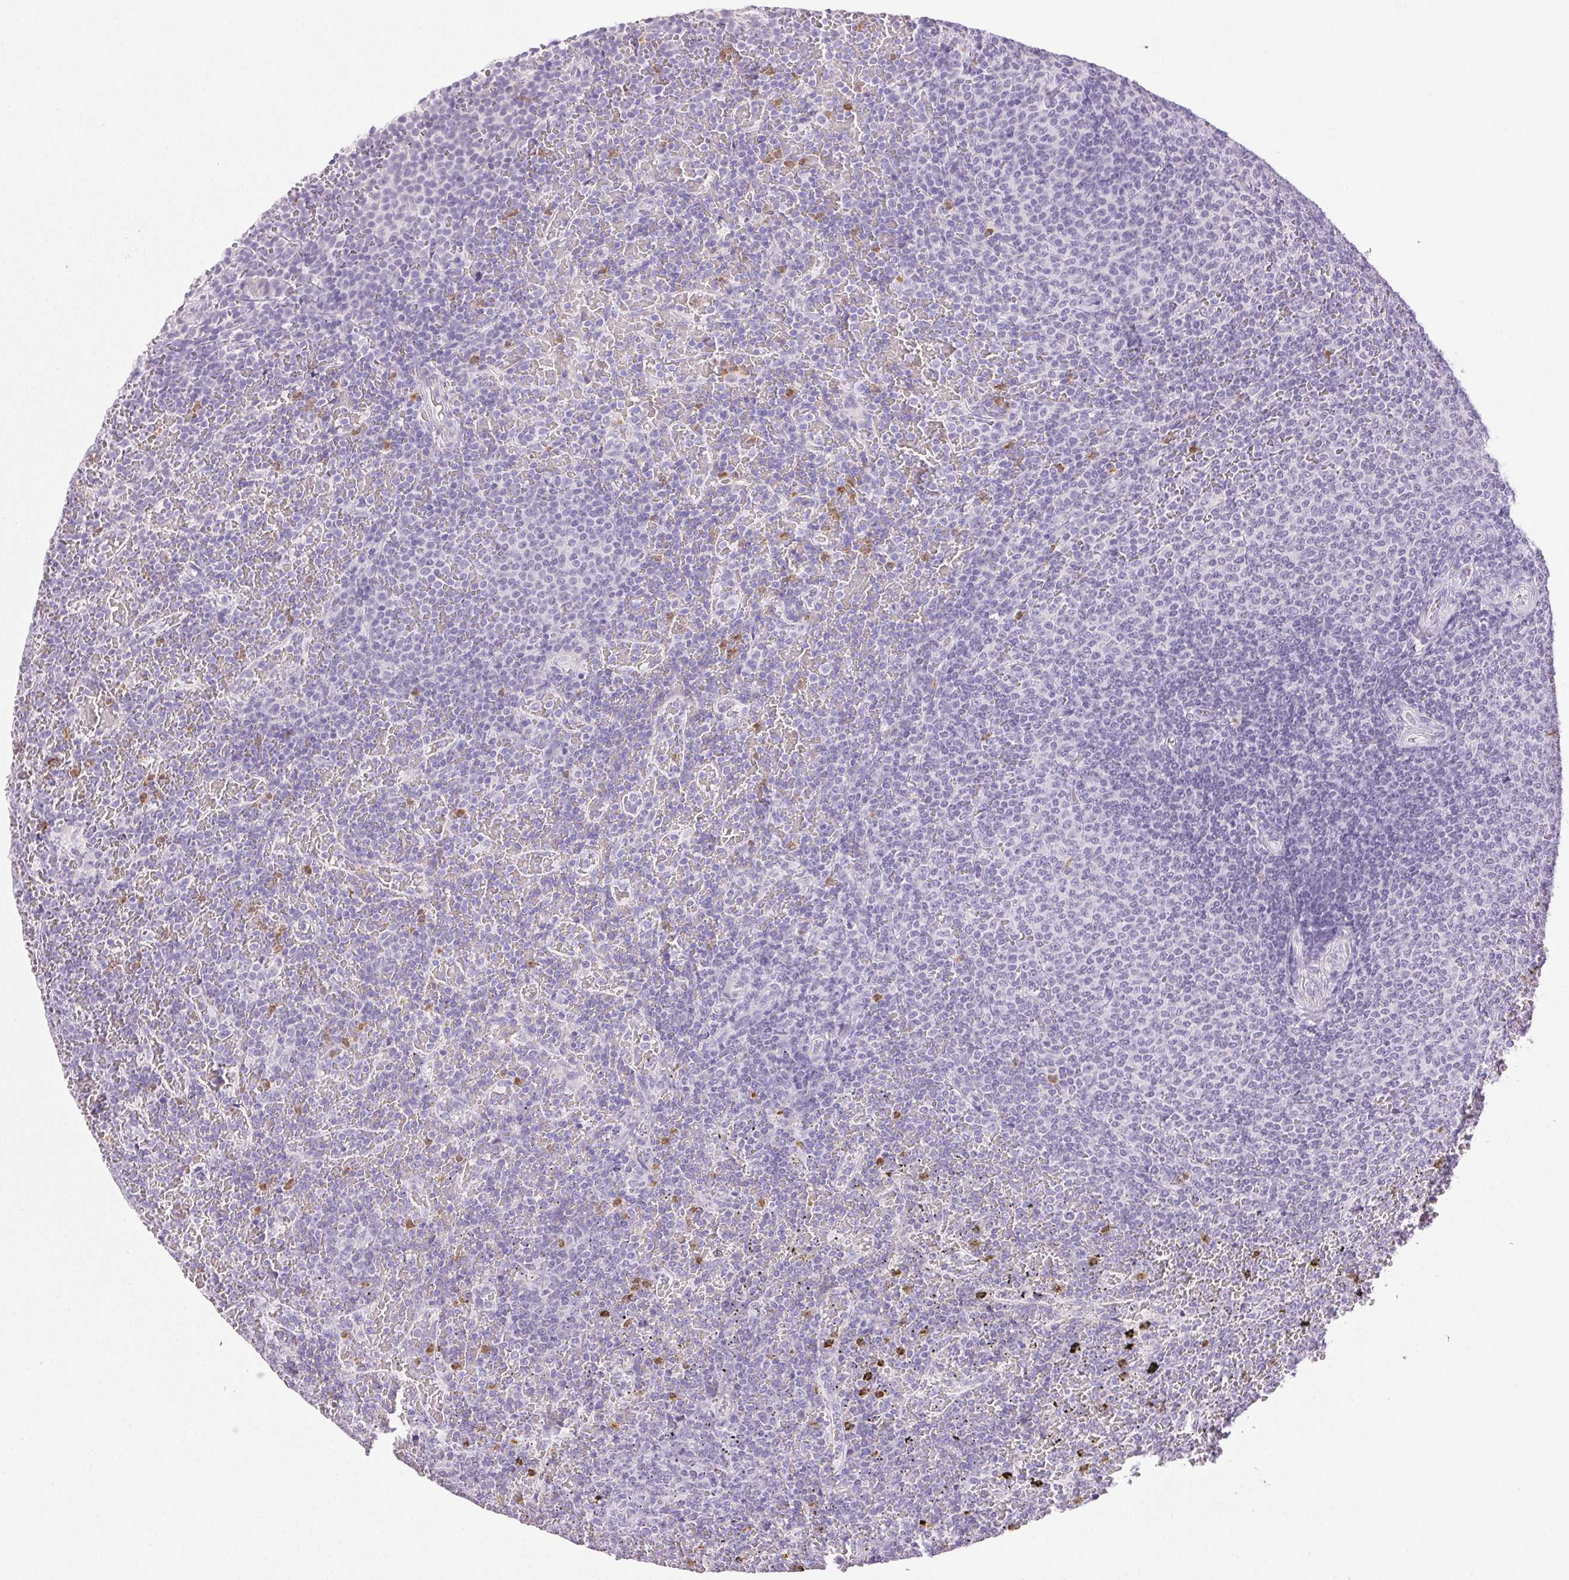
{"staining": {"intensity": "negative", "quantity": "none", "location": "none"}, "tissue": "lymphoma", "cell_type": "Tumor cells", "image_type": "cancer", "snomed": [{"axis": "morphology", "description": "Malignant lymphoma, non-Hodgkin's type, Low grade"}, {"axis": "topography", "description": "Spleen"}], "caption": "Immunohistochemical staining of human malignant lymphoma, non-Hodgkin's type (low-grade) shows no significant positivity in tumor cells.", "gene": "EMX2", "patient": {"sex": "female", "age": 77}}